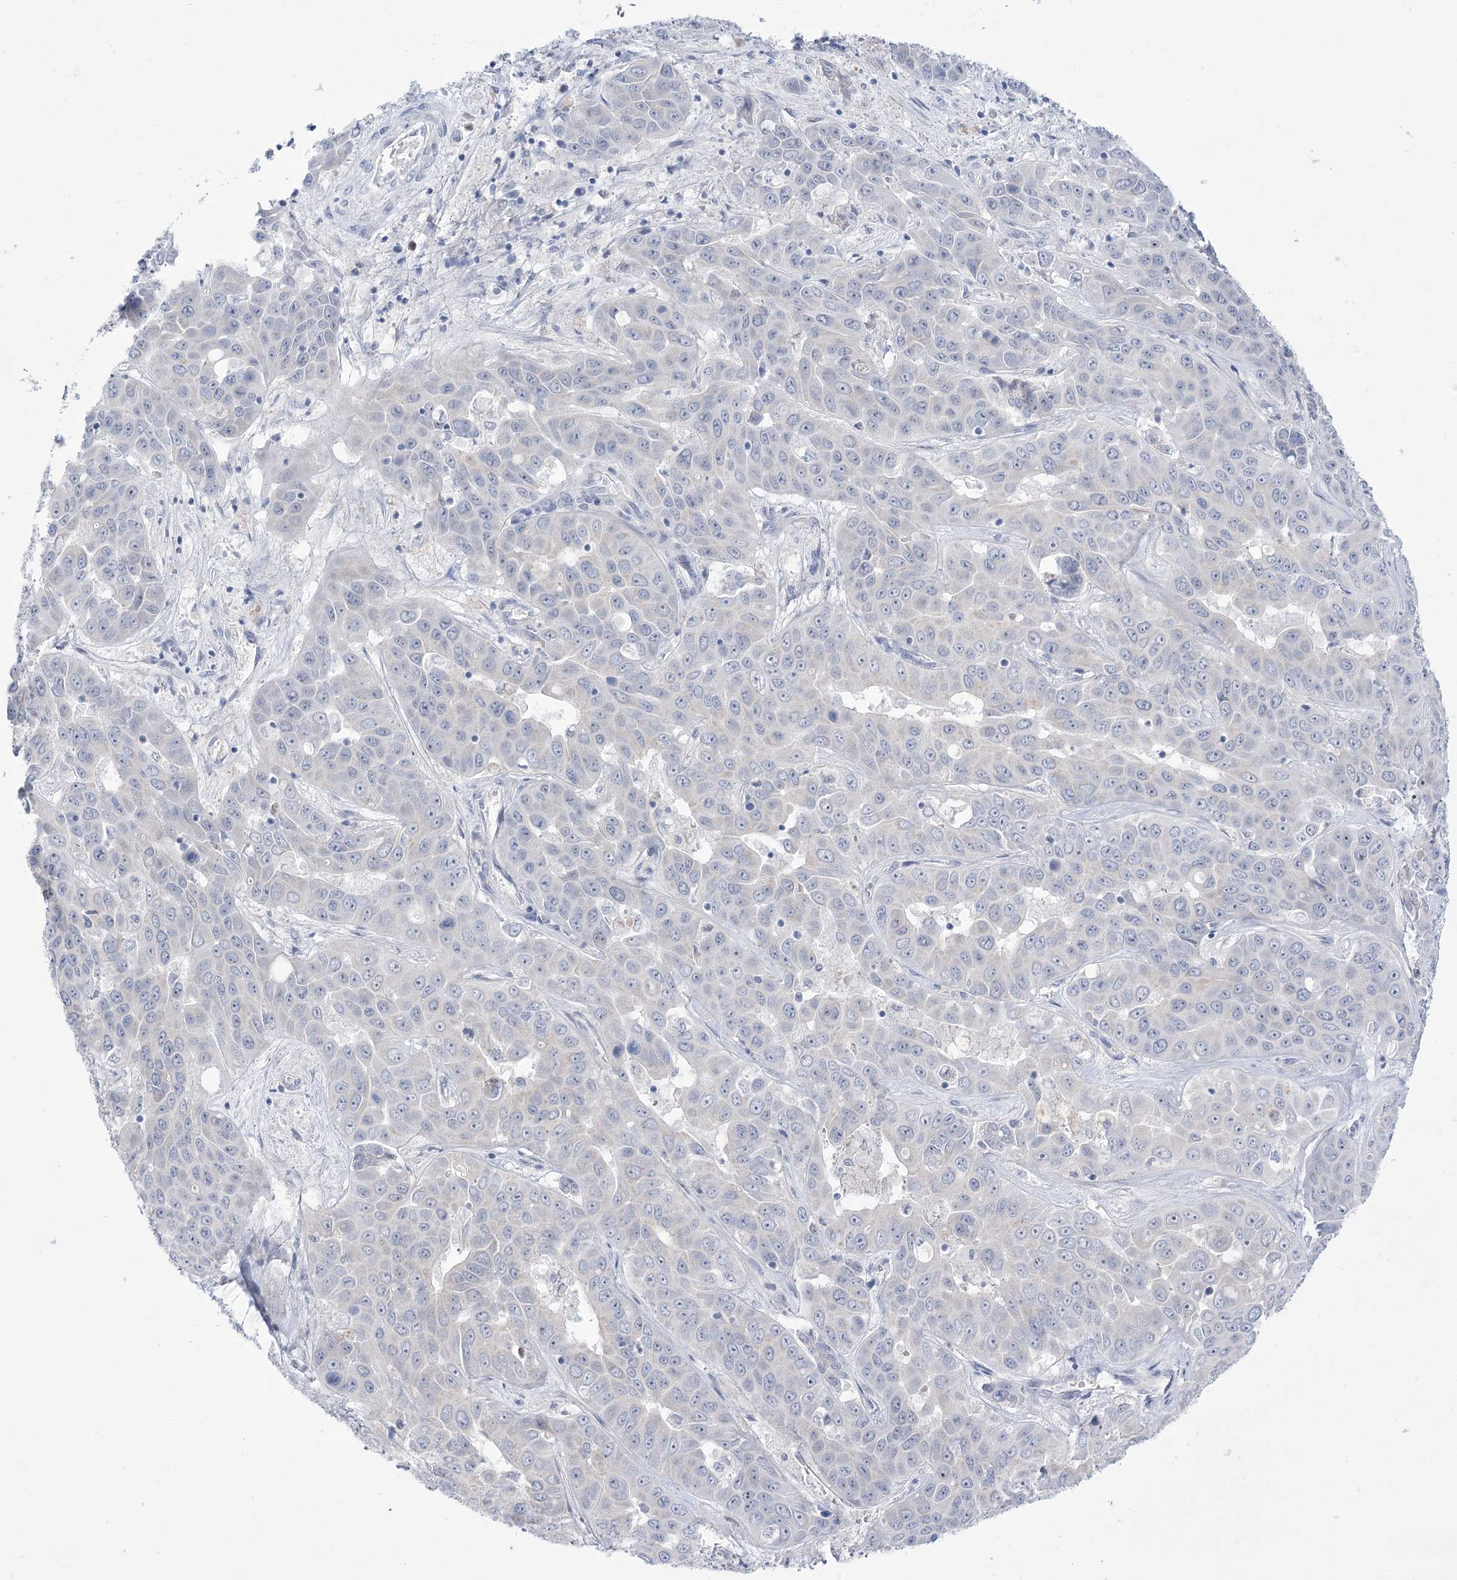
{"staining": {"intensity": "negative", "quantity": "none", "location": "none"}, "tissue": "liver cancer", "cell_type": "Tumor cells", "image_type": "cancer", "snomed": [{"axis": "morphology", "description": "Cholangiocarcinoma"}, {"axis": "topography", "description": "Liver"}], "caption": "Immunohistochemical staining of liver cancer (cholangiocarcinoma) displays no significant positivity in tumor cells.", "gene": "BEND7", "patient": {"sex": "female", "age": 52}}